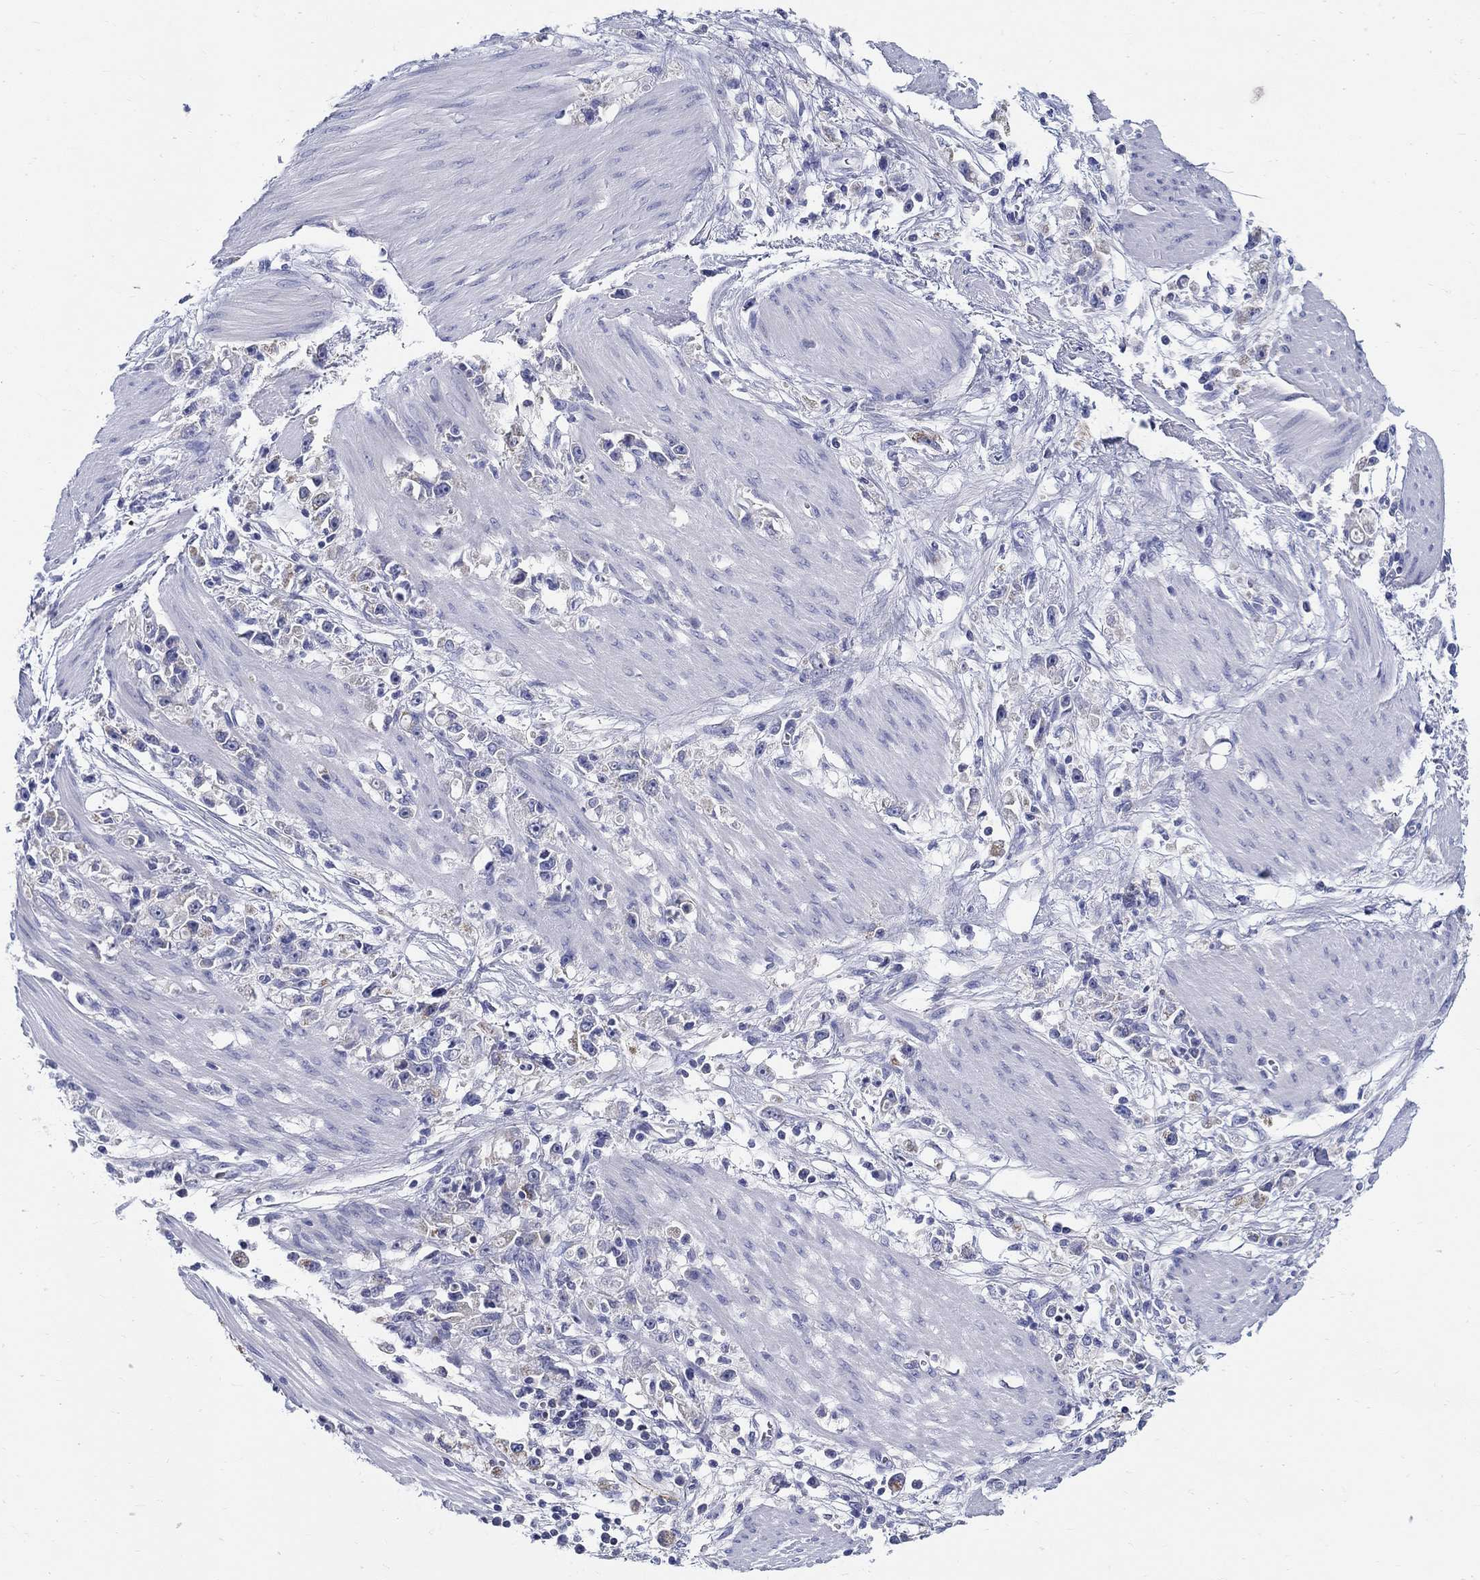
{"staining": {"intensity": "negative", "quantity": "none", "location": "none"}, "tissue": "stomach cancer", "cell_type": "Tumor cells", "image_type": "cancer", "snomed": [{"axis": "morphology", "description": "Adenocarcinoma, NOS"}, {"axis": "topography", "description": "Stomach"}], "caption": "Immunohistochemistry histopathology image of neoplastic tissue: human adenocarcinoma (stomach) stained with DAB reveals no significant protein staining in tumor cells. (DAB immunohistochemistry (IHC), high magnification).", "gene": "CRYGD", "patient": {"sex": "female", "age": 59}}